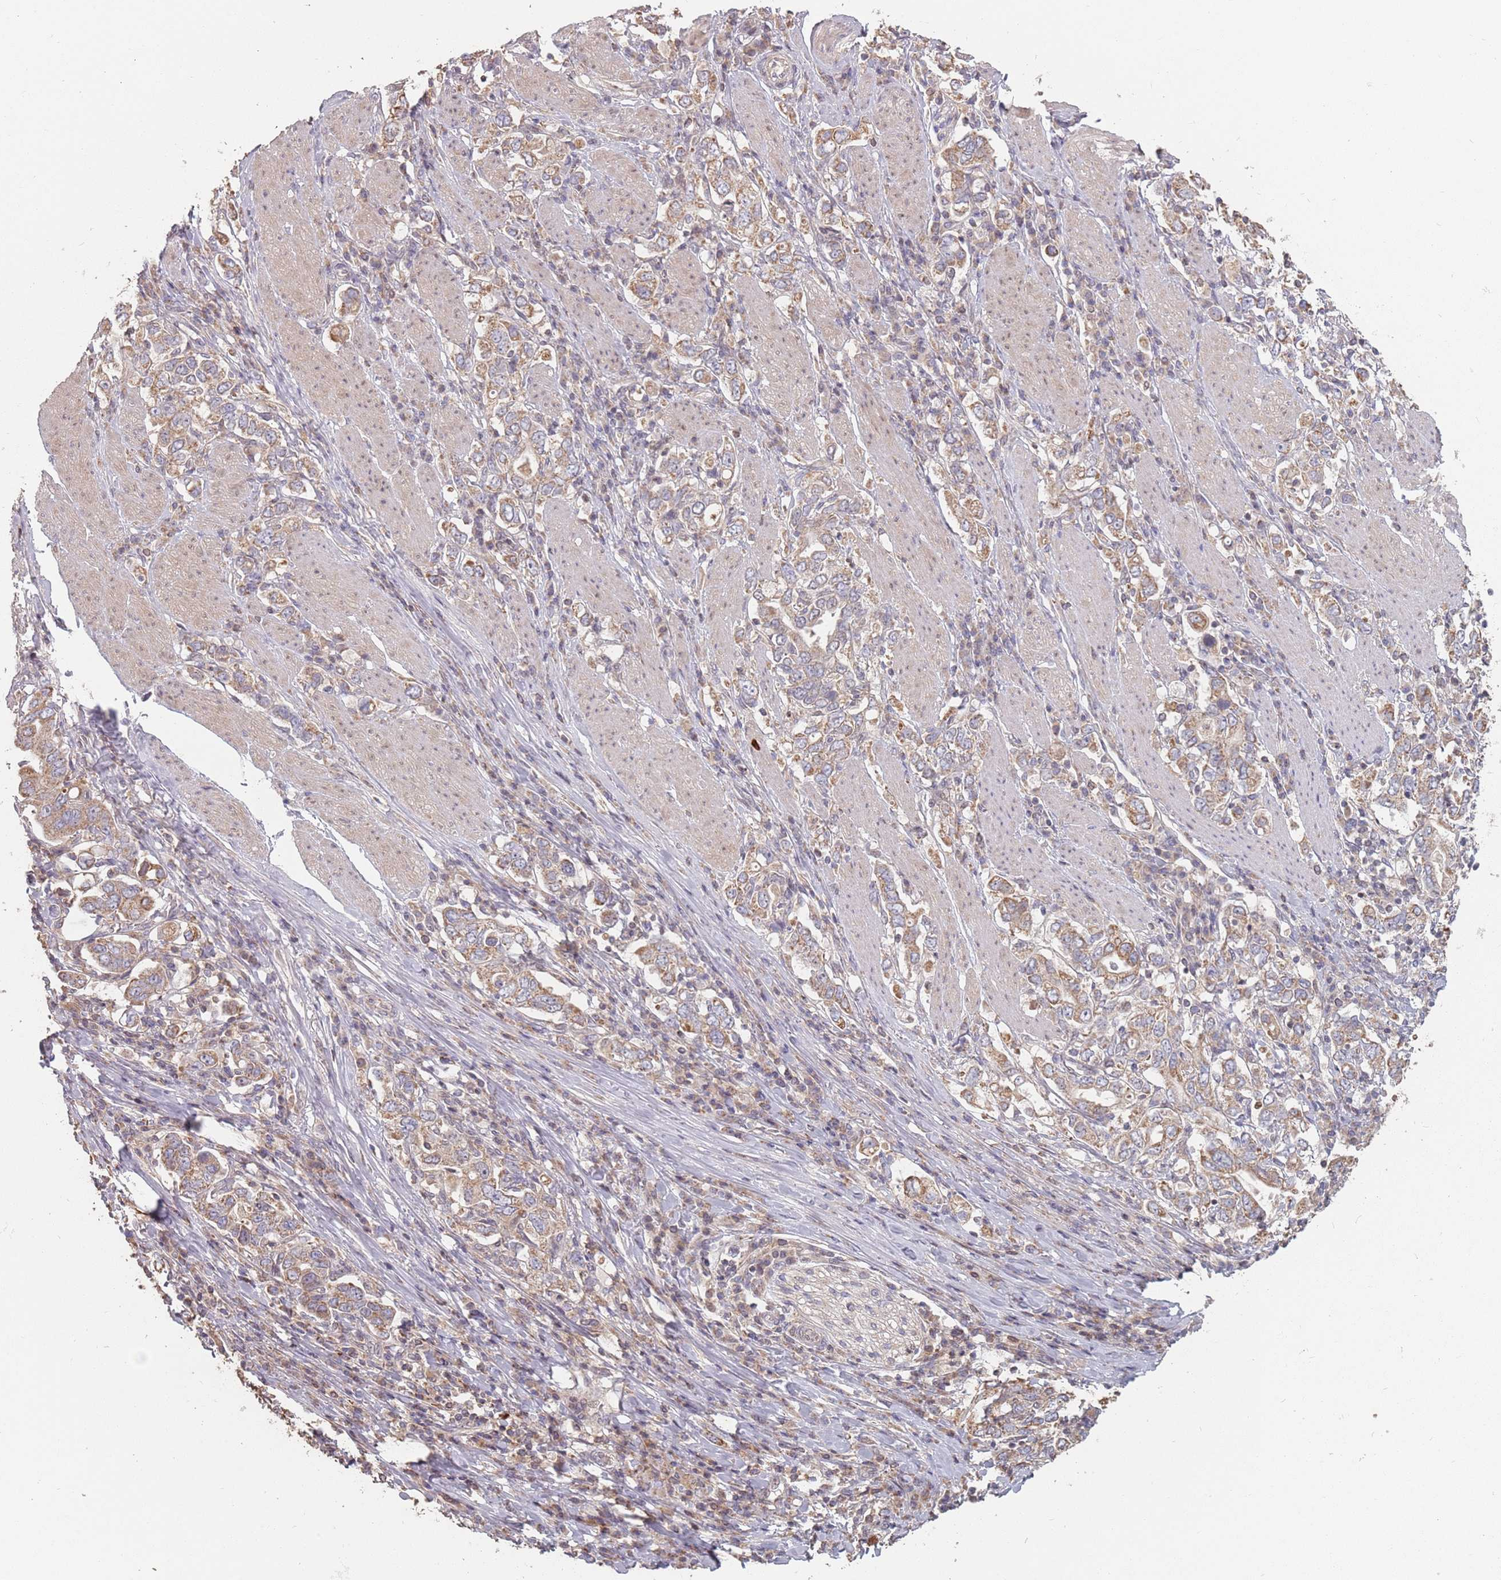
{"staining": {"intensity": "moderate", "quantity": ">75%", "location": "cytoplasmic/membranous"}, "tissue": "stomach cancer", "cell_type": "Tumor cells", "image_type": "cancer", "snomed": [{"axis": "morphology", "description": "Adenocarcinoma, NOS"}, {"axis": "topography", "description": "Stomach, upper"}], "caption": "Moderate cytoplasmic/membranous expression is present in approximately >75% of tumor cells in adenocarcinoma (stomach).", "gene": "VPS52", "patient": {"sex": "male", "age": 62}}